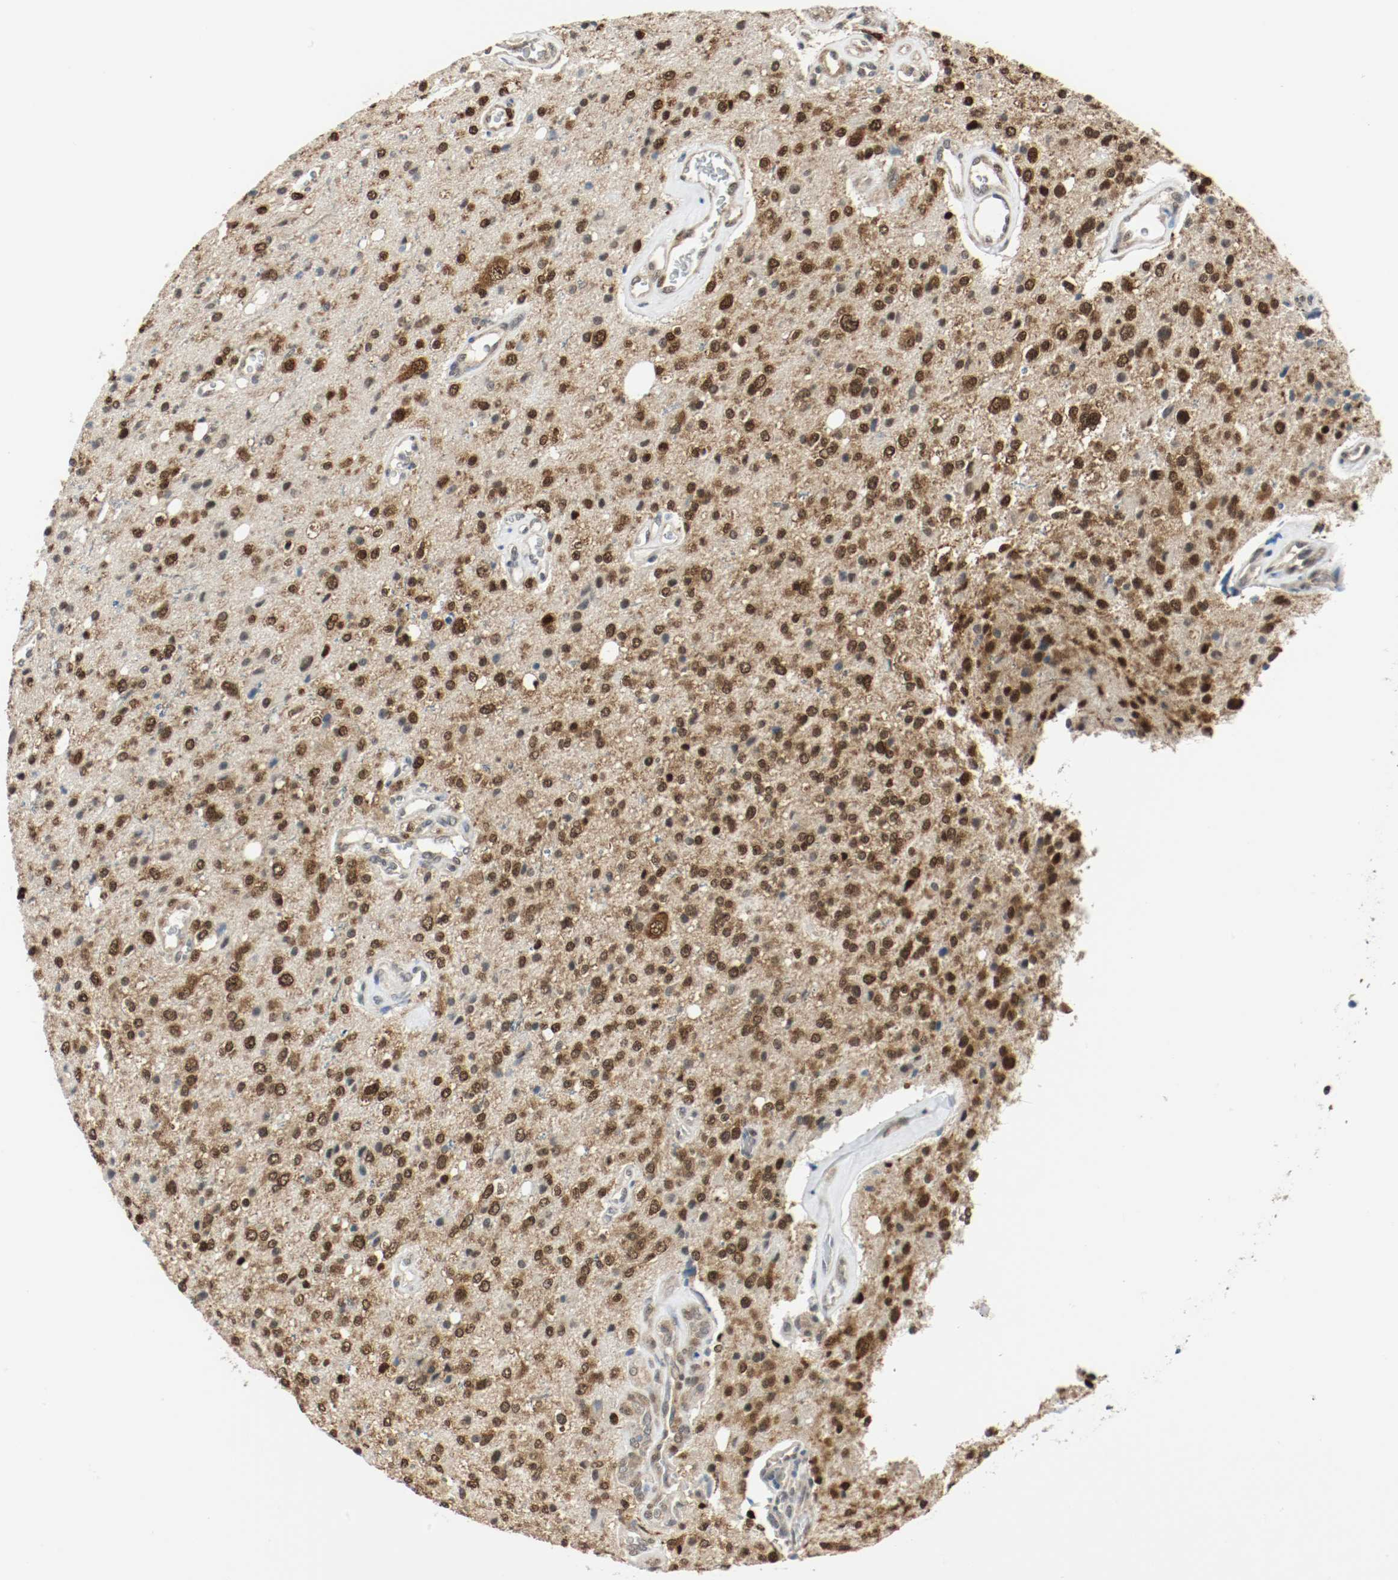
{"staining": {"intensity": "strong", "quantity": ">75%", "location": "cytoplasmic/membranous,nuclear"}, "tissue": "glioma", "cell_type": "Tumor cells", "image_type": "cancer", "snomed": [{"axis": "morphology", "description": "Glioma, malignant, High grade"}, {"axis": "topography", "description": "Brain"}], "caption": "Immunohistochemistry (IHC) (DAB (3,3'-diaminobenzidine)) staining of human high-grade glioma (malignant) shows strong cytoplasmic/membranous and nuclear protein staining in about >75% of tumor cells.", "gene": "PPME1", "patient": {"sex": "male", "age": 47}}